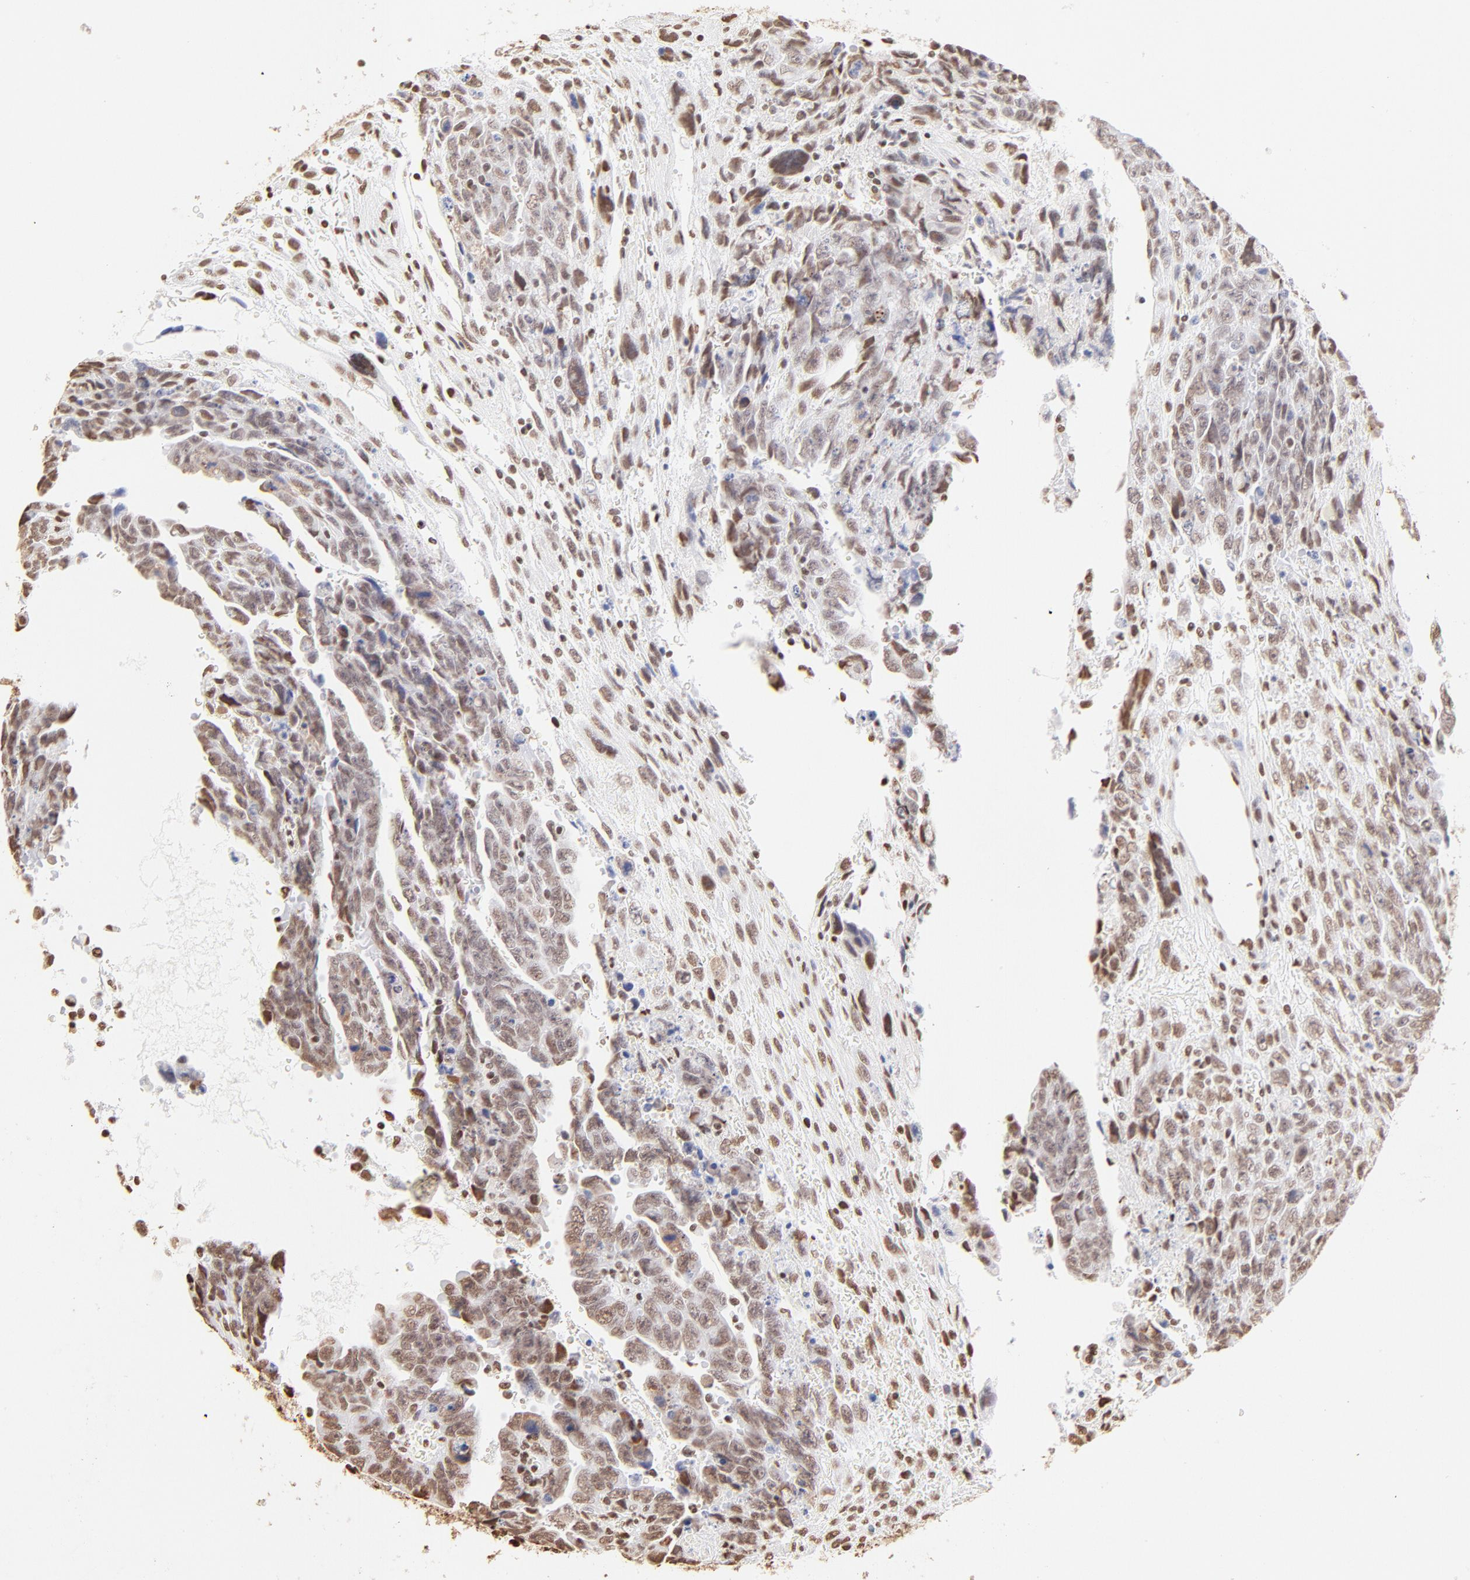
{"staining": {"intensity": "moderate", "quantity": ">75%", "location": "nuclear"}, "tissue": "testis cancer", "cell_type": "Tumor cells", "image_type": "cancer", "snomed": [{"axis": "morphology", "description": "Carcinoma, Embryonal, NOS"}, {"axis": "topography", "description": "Testis"}], "caption": "Tumor cells display medium levels of moderate nuclear staining in about >75% of cells in testis cancer (embryonal carcinoma). (IHC, brightfield microscopy, high magnification).", "gene": "ZNF540", "patient": {"sex": "male", "age": 28}}